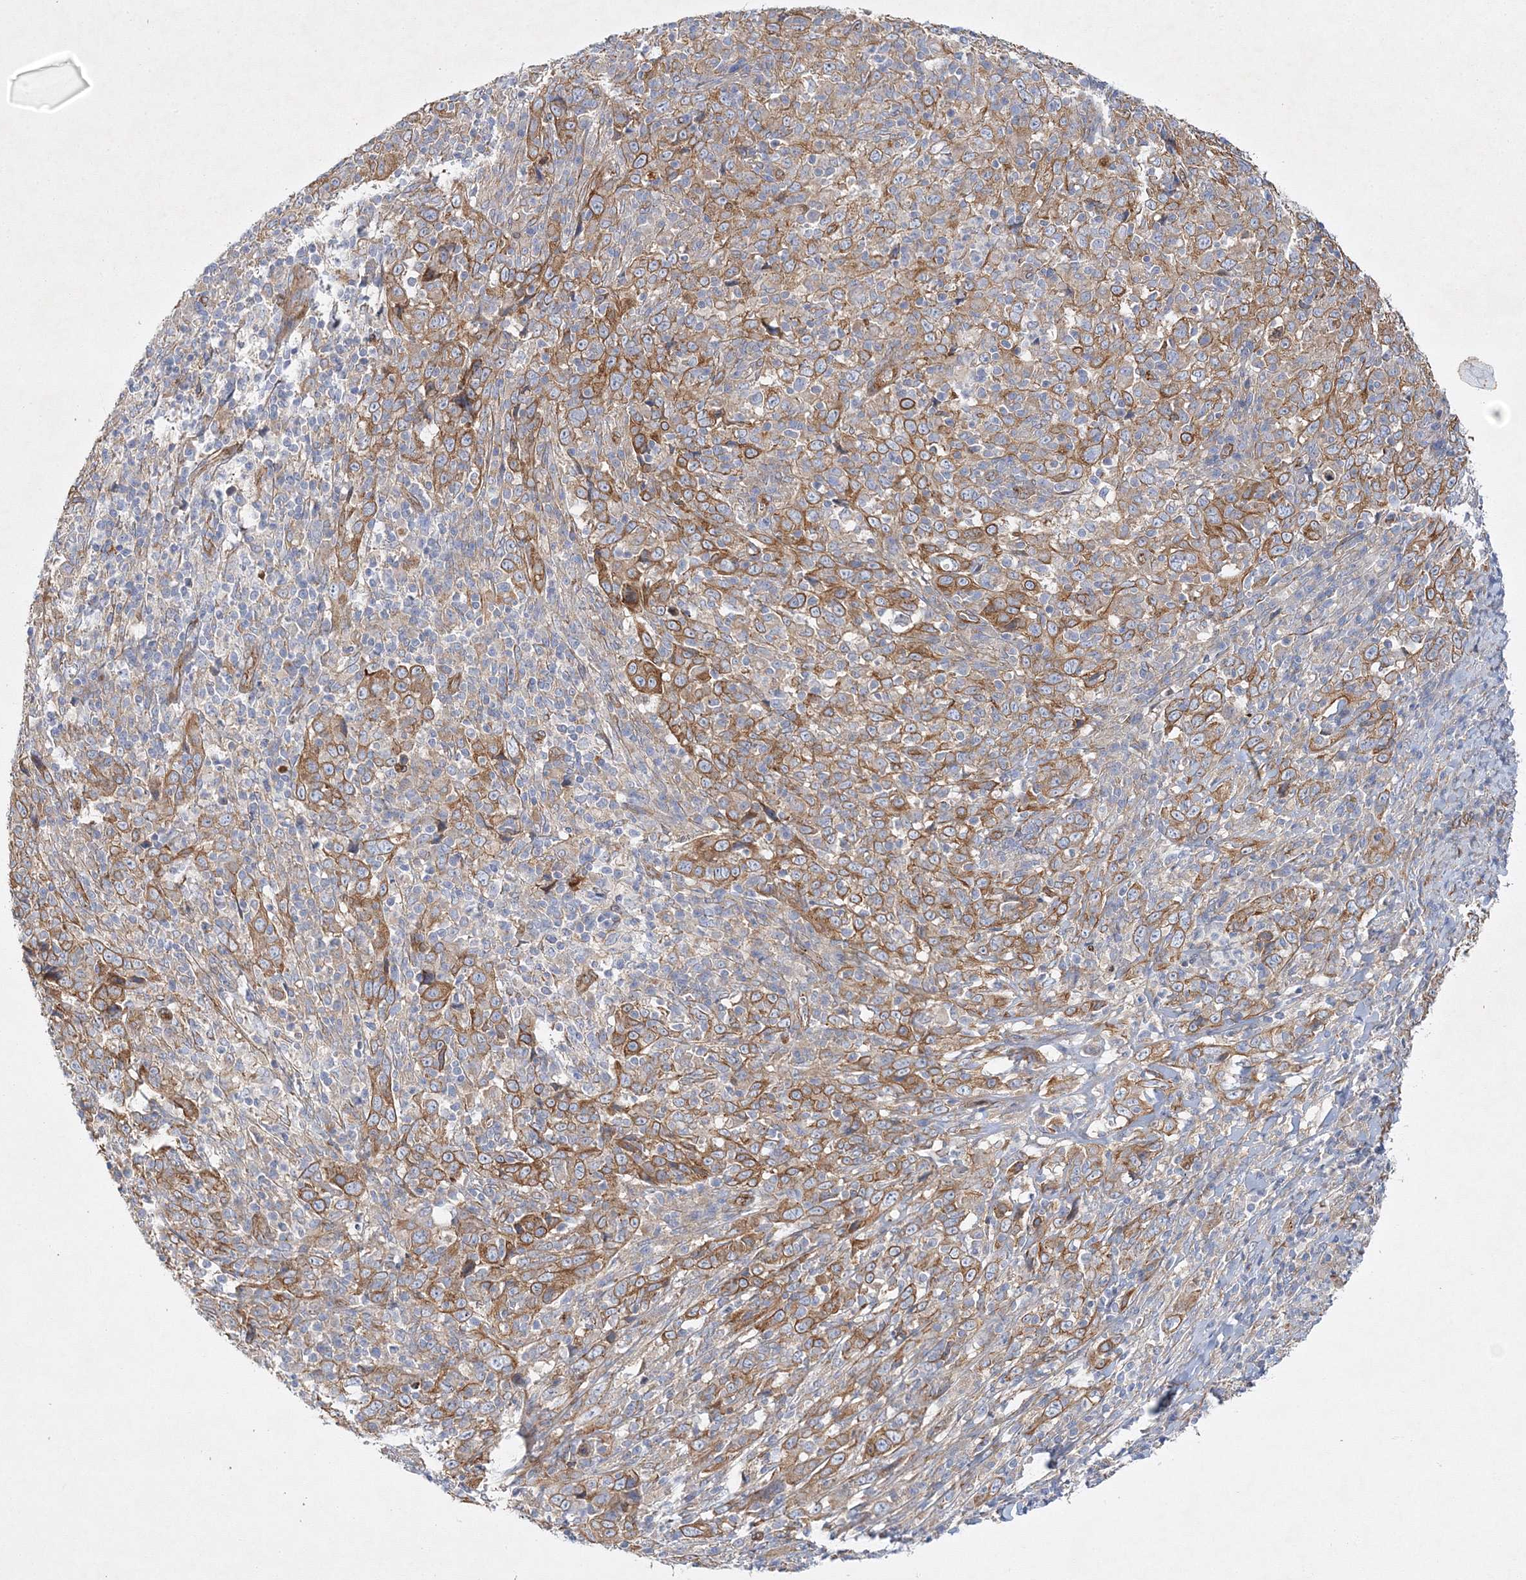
{"staining": {"intensity": "moderate", "quantity": ">75%", "location": "cytoplasmic/membranous"}, "tissue": "cervical cancer", "cell_type": "Tumor cells", "image_type": "cancer", "snomed": [{"axis": "morphology", "description": "Squamous cell carcinoma, NOS"}, {"axis": "topography", "description": "Cervix"}], "caption": "A brown stain labels moderate cytoplasmic/membranous staining of a protein in cervical cancer tumor cells.", "gene": "ZFYVE16", "patient": {"sex": "female", "age": 46}}